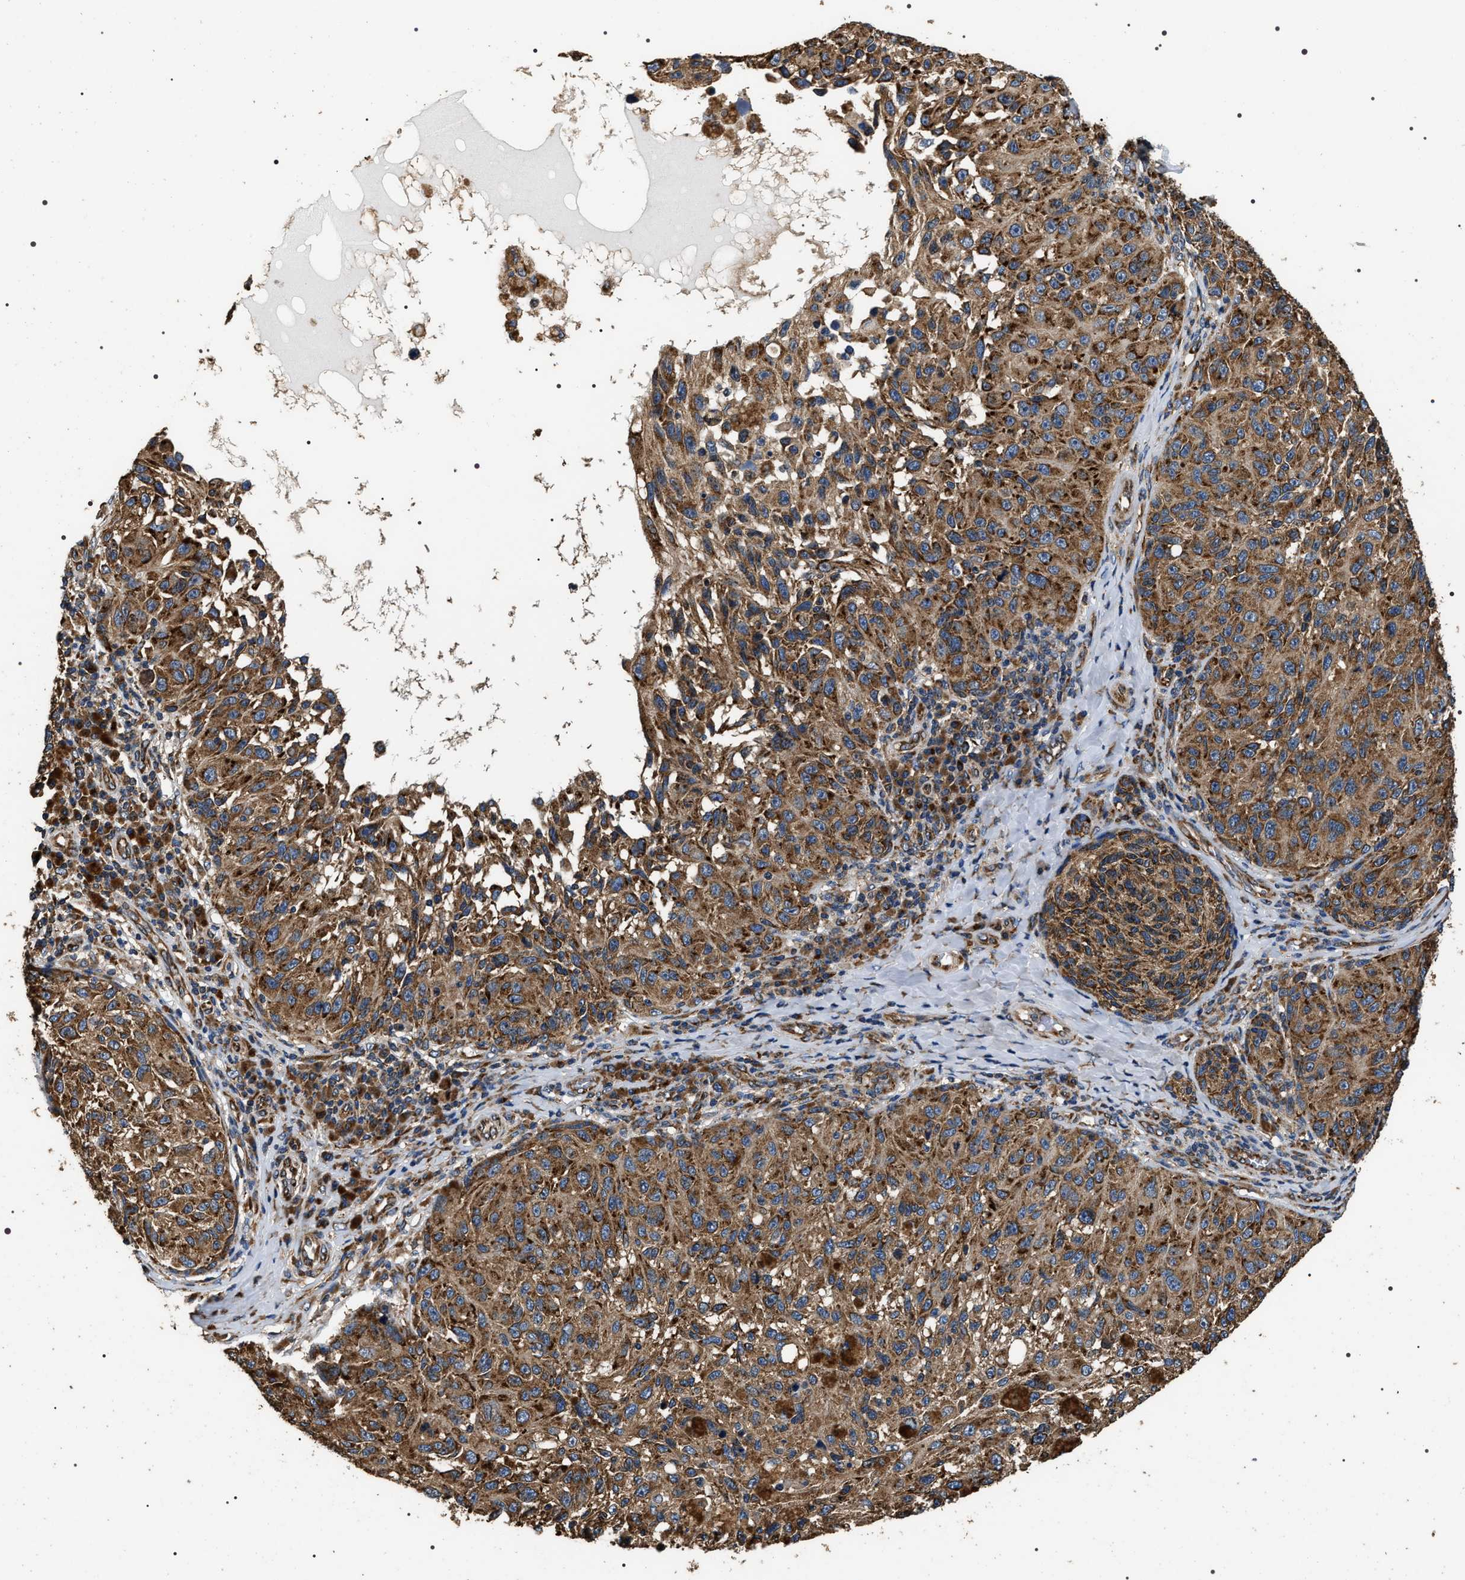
{"staining": {"intensity": "moderate", "quantity": ">75%", "location": "cytoplasmic/membranous"}, "tissue": "melanoma", "cell_type": "Tumor cells", "image_type": "cancer", "snomed": [{"axis": "morphology", "description": "Malignant melanoma, NOS"}, {"axis": "topography", "description": "Skin"}], "caption": "Protein expression analysis of human malignant melanoma reveals moderate cytoplasmic/membranous positivity in approximately >75% of tumor cells.", "gene": "KTN1", "patient": {"sex": "female", "age": 73}}